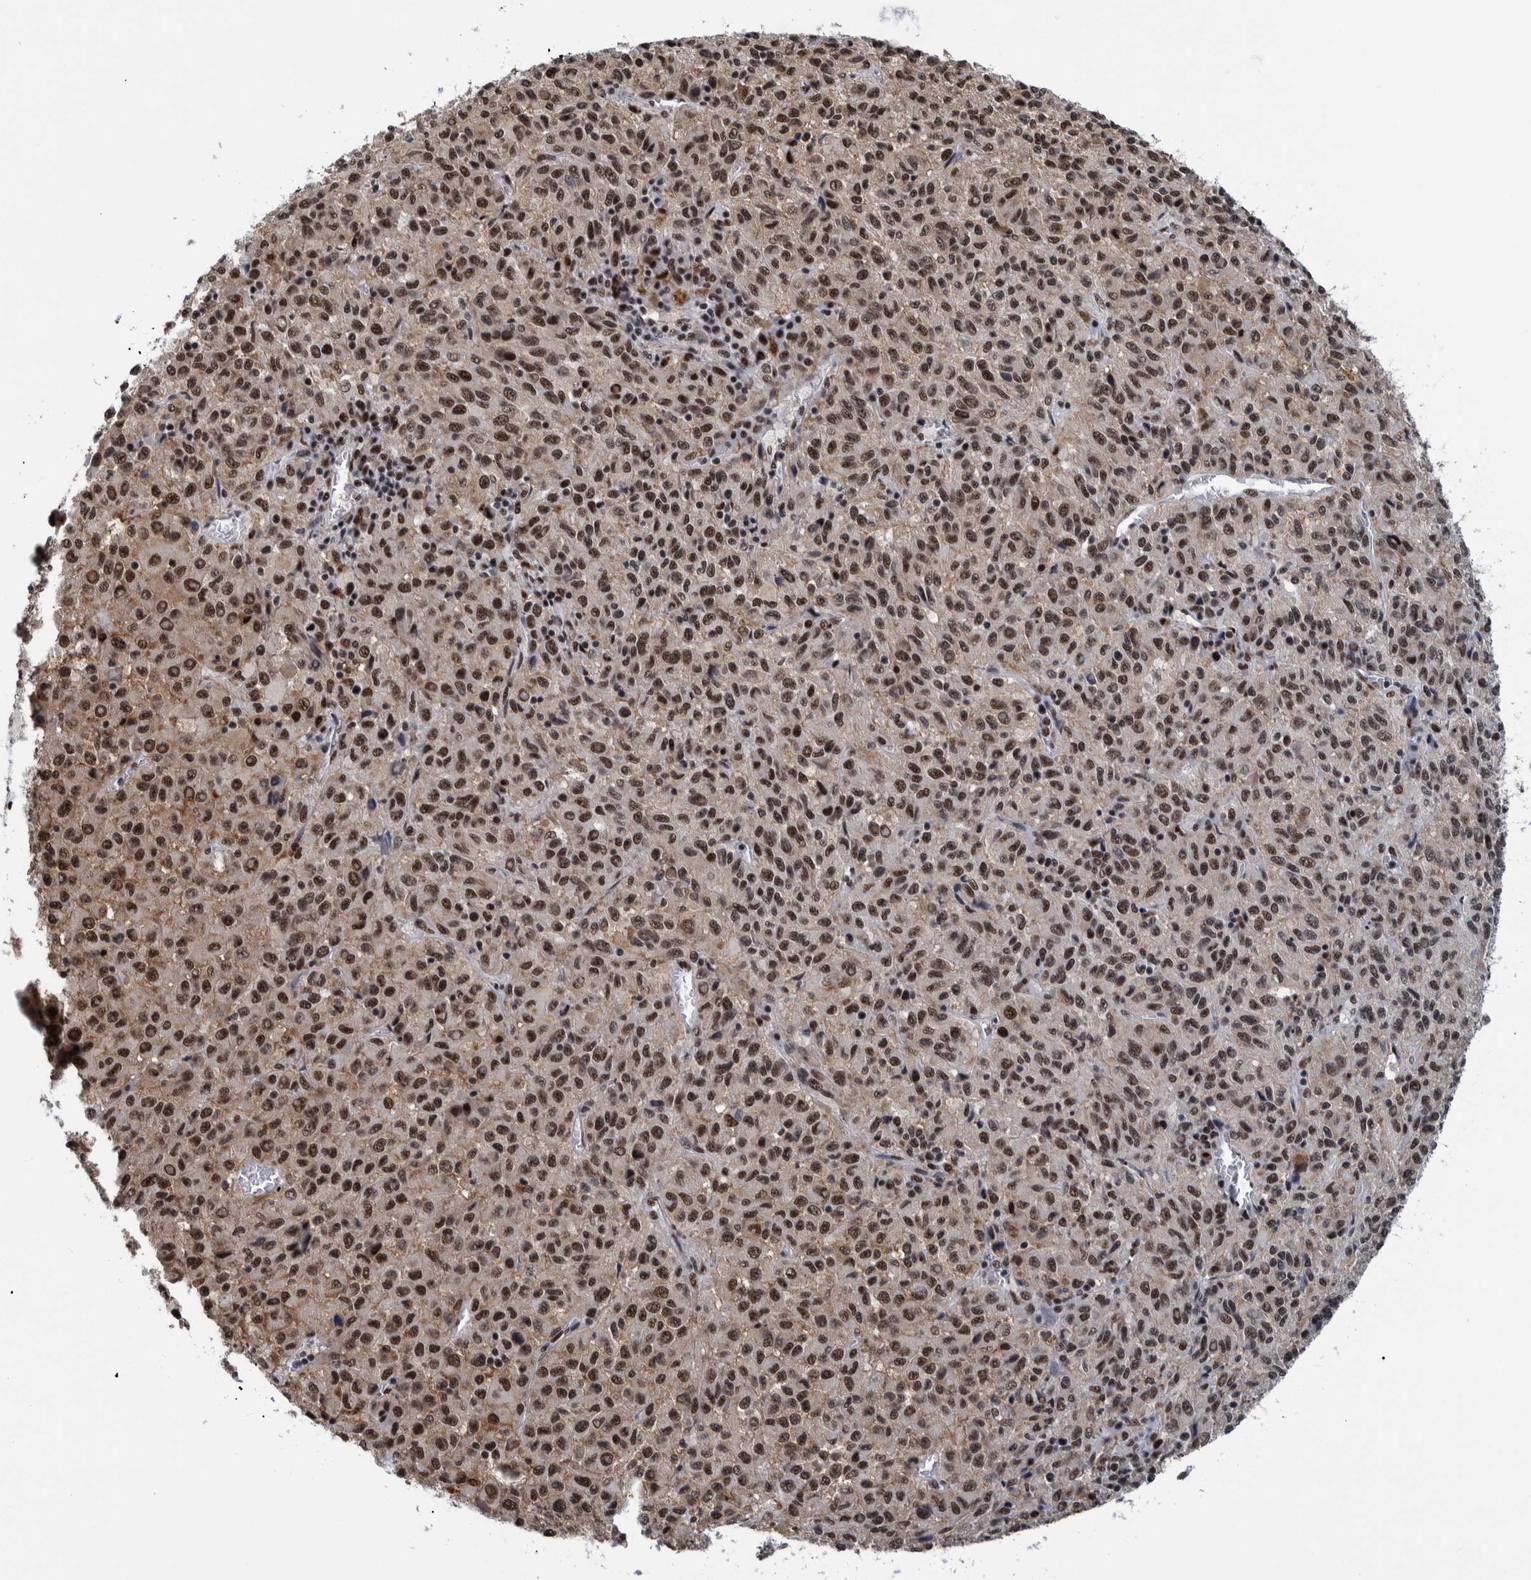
{"staining": {"intensity": "strong", "quantity": ">75%", "location": "nuclear"}, "tissue": "melanoma", "cell_type": "Tumor cells", "image_type": "cancer", "snomed": [{"axis": "morphology", "description": "Malignant melanoma, Metastatic site"}, {"axis": "topography", "description": "Lung"}], "caption": "Strong nuclear staining for a protein is identified in about >75% of tumor cells of melanoma using immunohistochemistry.", "gene": "EFTUD2", "patient": {"sex": "male", "age": 64}}